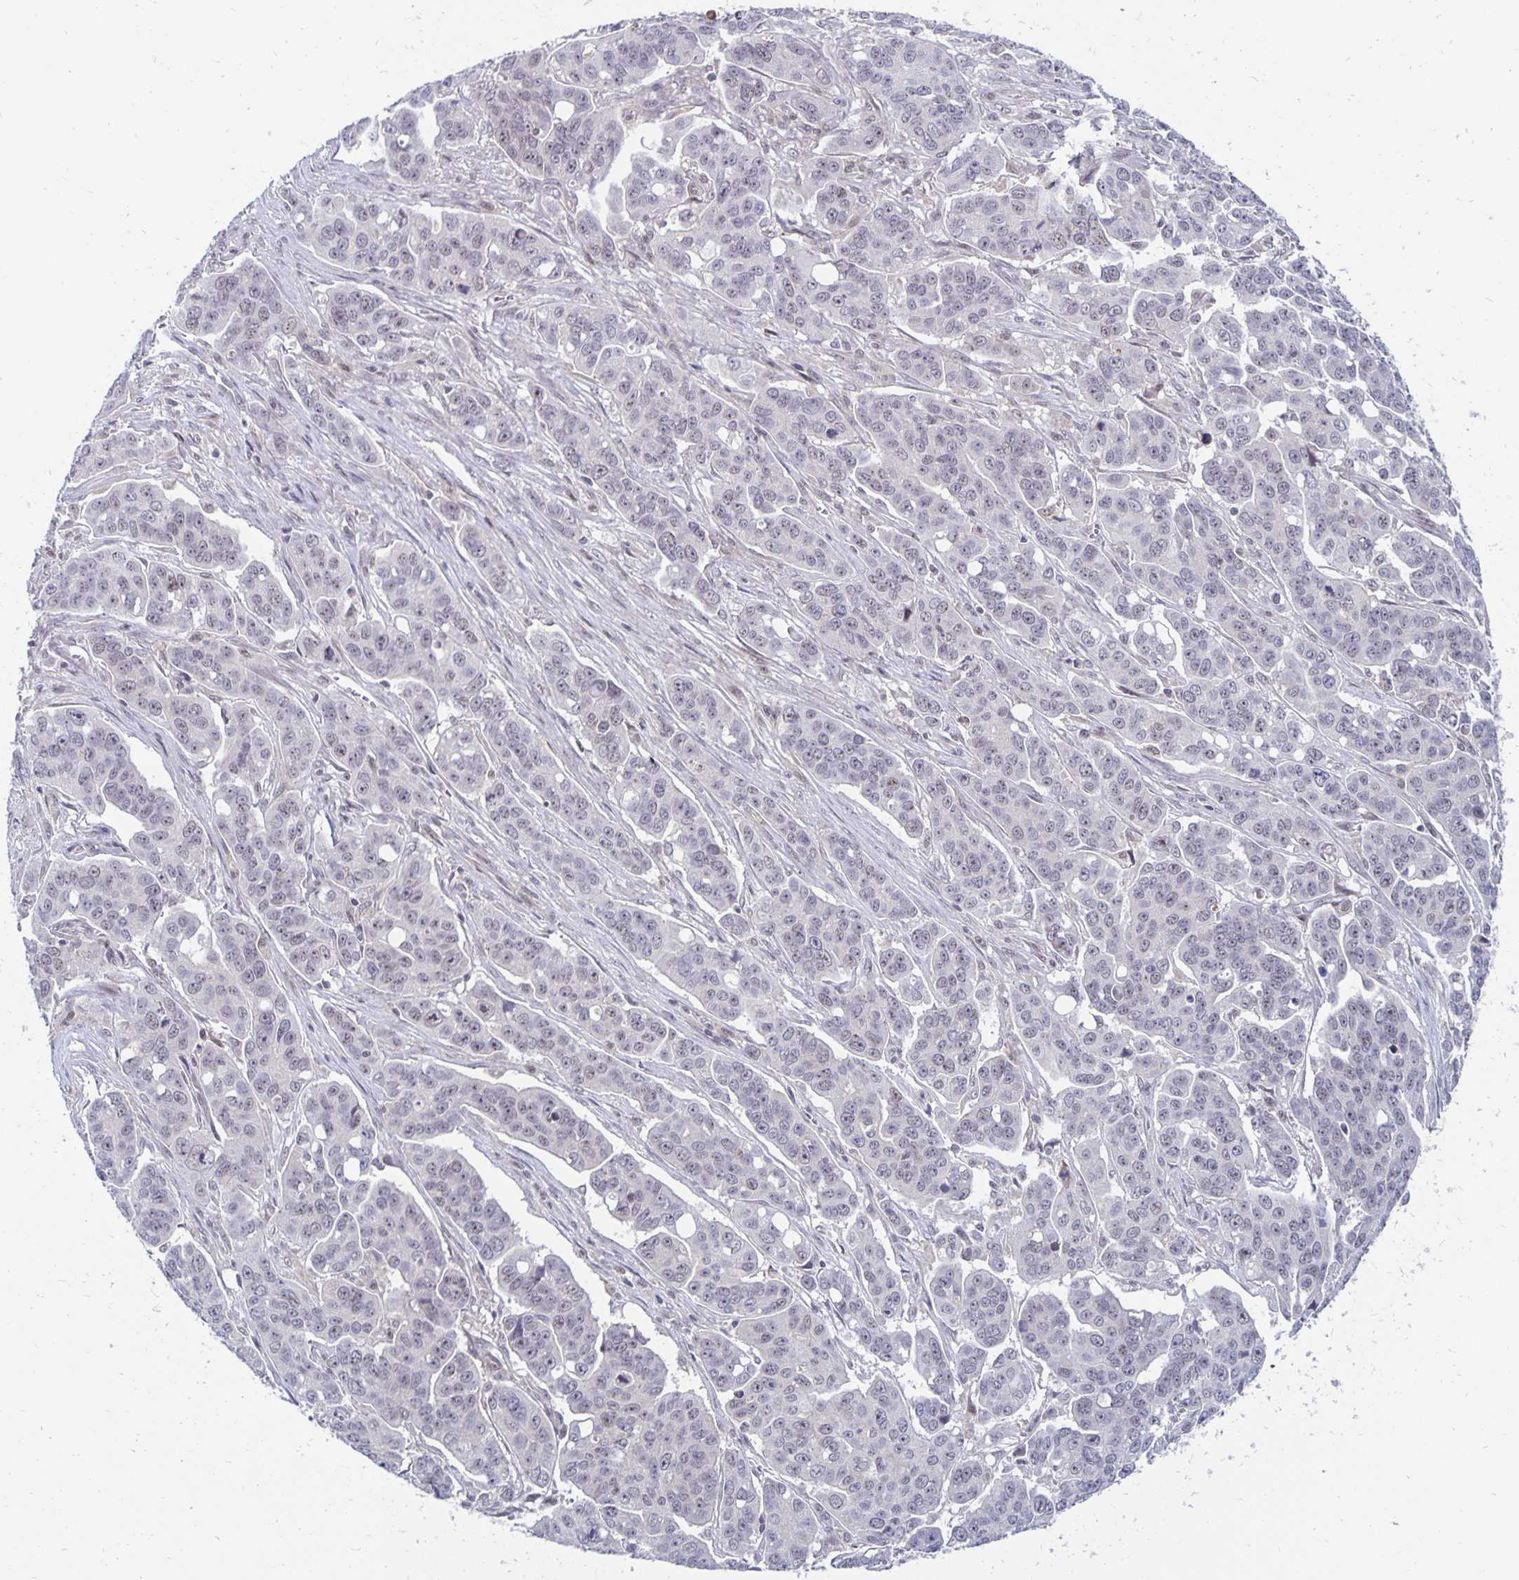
{"staining": {"intensity": "weak", "quantity": "<25%", "location": "nuclear"}, "tissue": "ovarian cancer", "cell_type": "Tumor cells", "image_type": "cancer", "snomed": [{"axis": "morphology", "description": "Carcinoma, endometroid"}, {"axis": "topography", "description": "Ovary"}], "caption": "Protein analysis of ovarian cancer exhibits no significant positivity in tumor cells. Brightfield microscopy of immunohistochemistry stained with DAB (brown) and hematoxylin (blue), captured at high magnification.", "gene": "EXOC6B", "patient": {"sex": "female", "age": 78}}